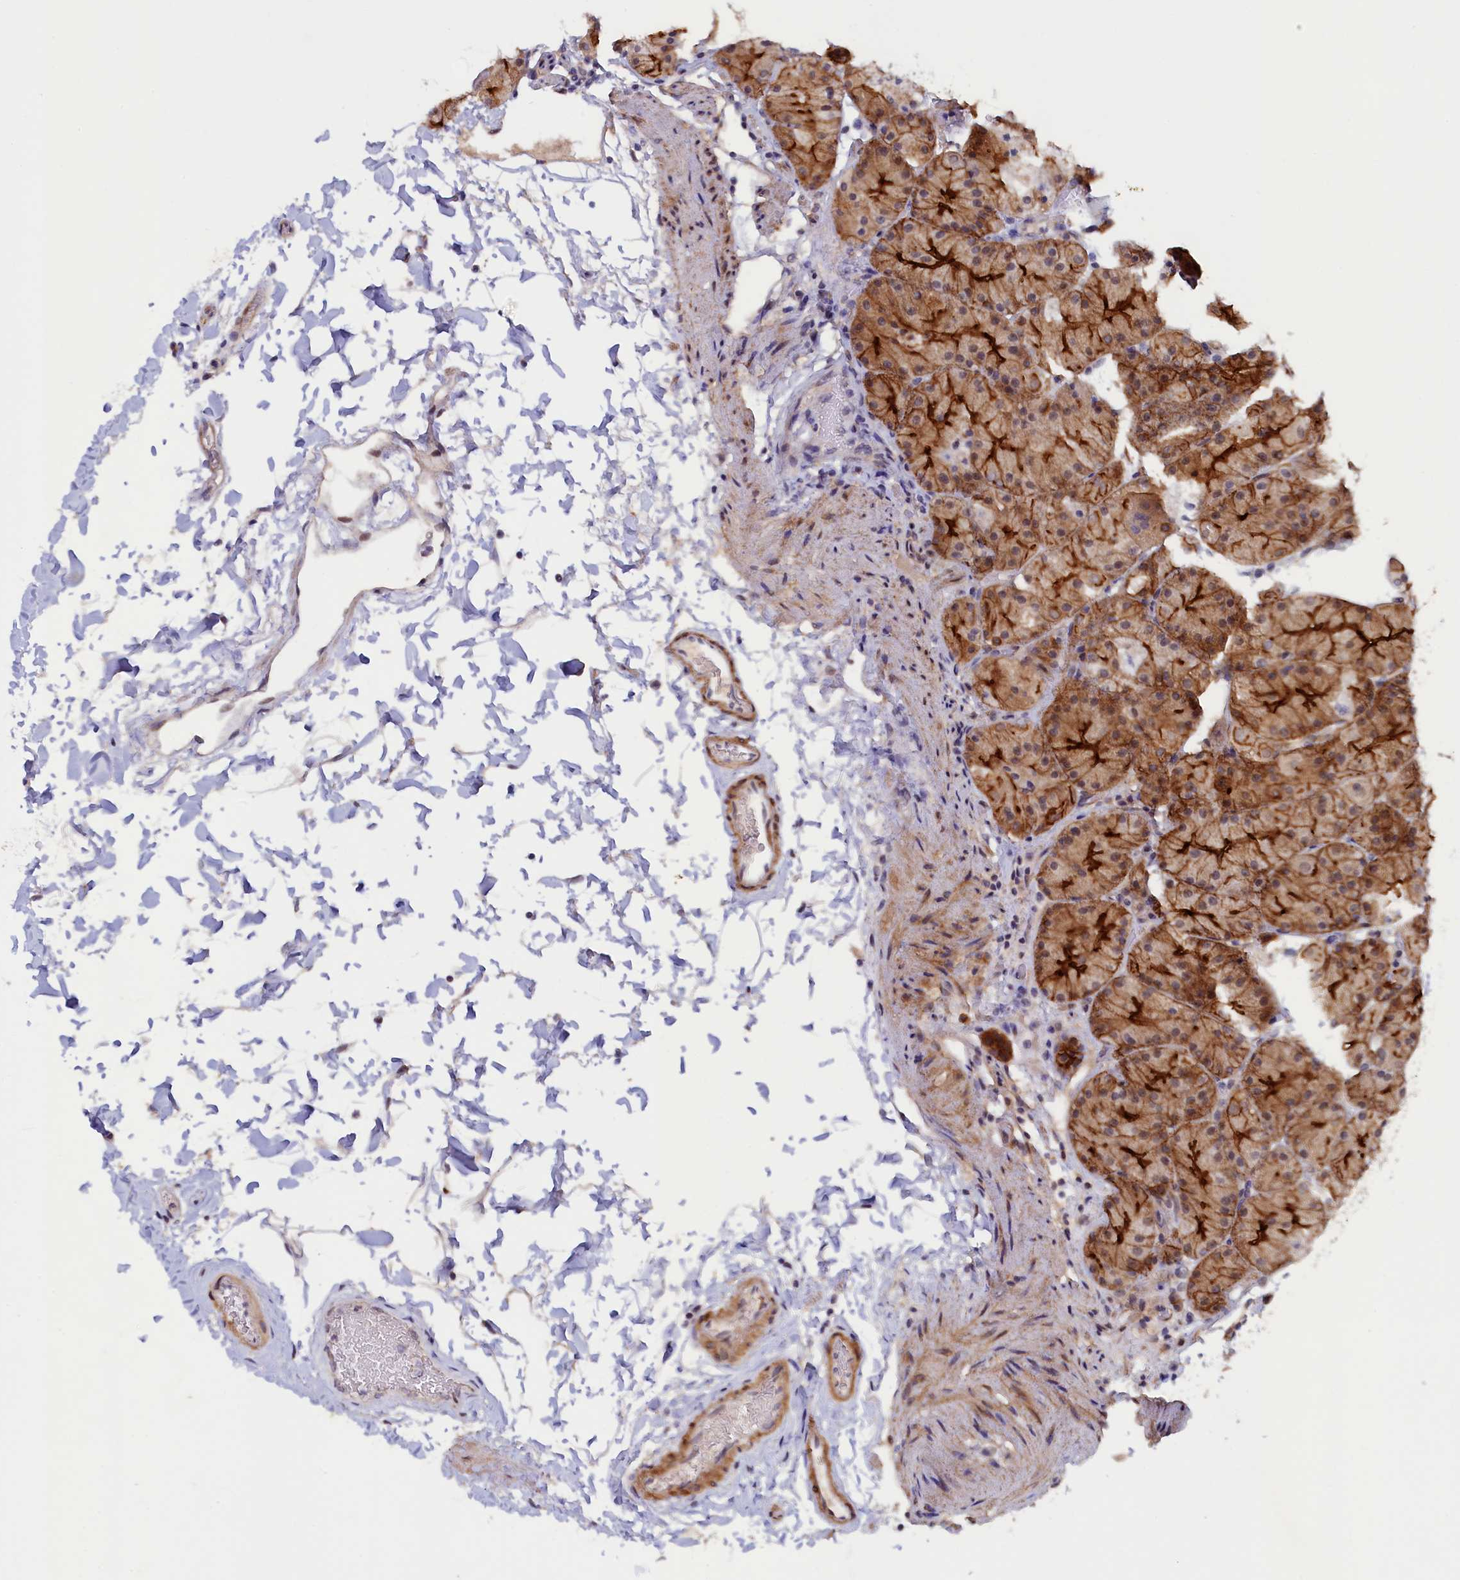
{"staining": {"intensity": "strong", "quantity": ">75%", "location": "cytoplasmic/membranous"}, "tissue": "stomach", "cell_type": "Glandular cells", "image_type": "normal", "snomed": [{"axis": "morphology", "description": "Normal tissue, NOS"}, {"axis": "topography", "description": "Stomach, upper"}, {"axis": "topography", "description": "Stomach, lower"}], "caption": "Immunohistochemical staining of benign human stomach reveals strong cytoplasmic/membranous protein positivity in approximately >75% of glandular cells. The staining is performed using DAB brown chromogen to label protein expression. The nuclei are counter-stained blue using hematoxylin.", "gene": "PACSIN3", "patient": {"sex": "male", "age": 67}}